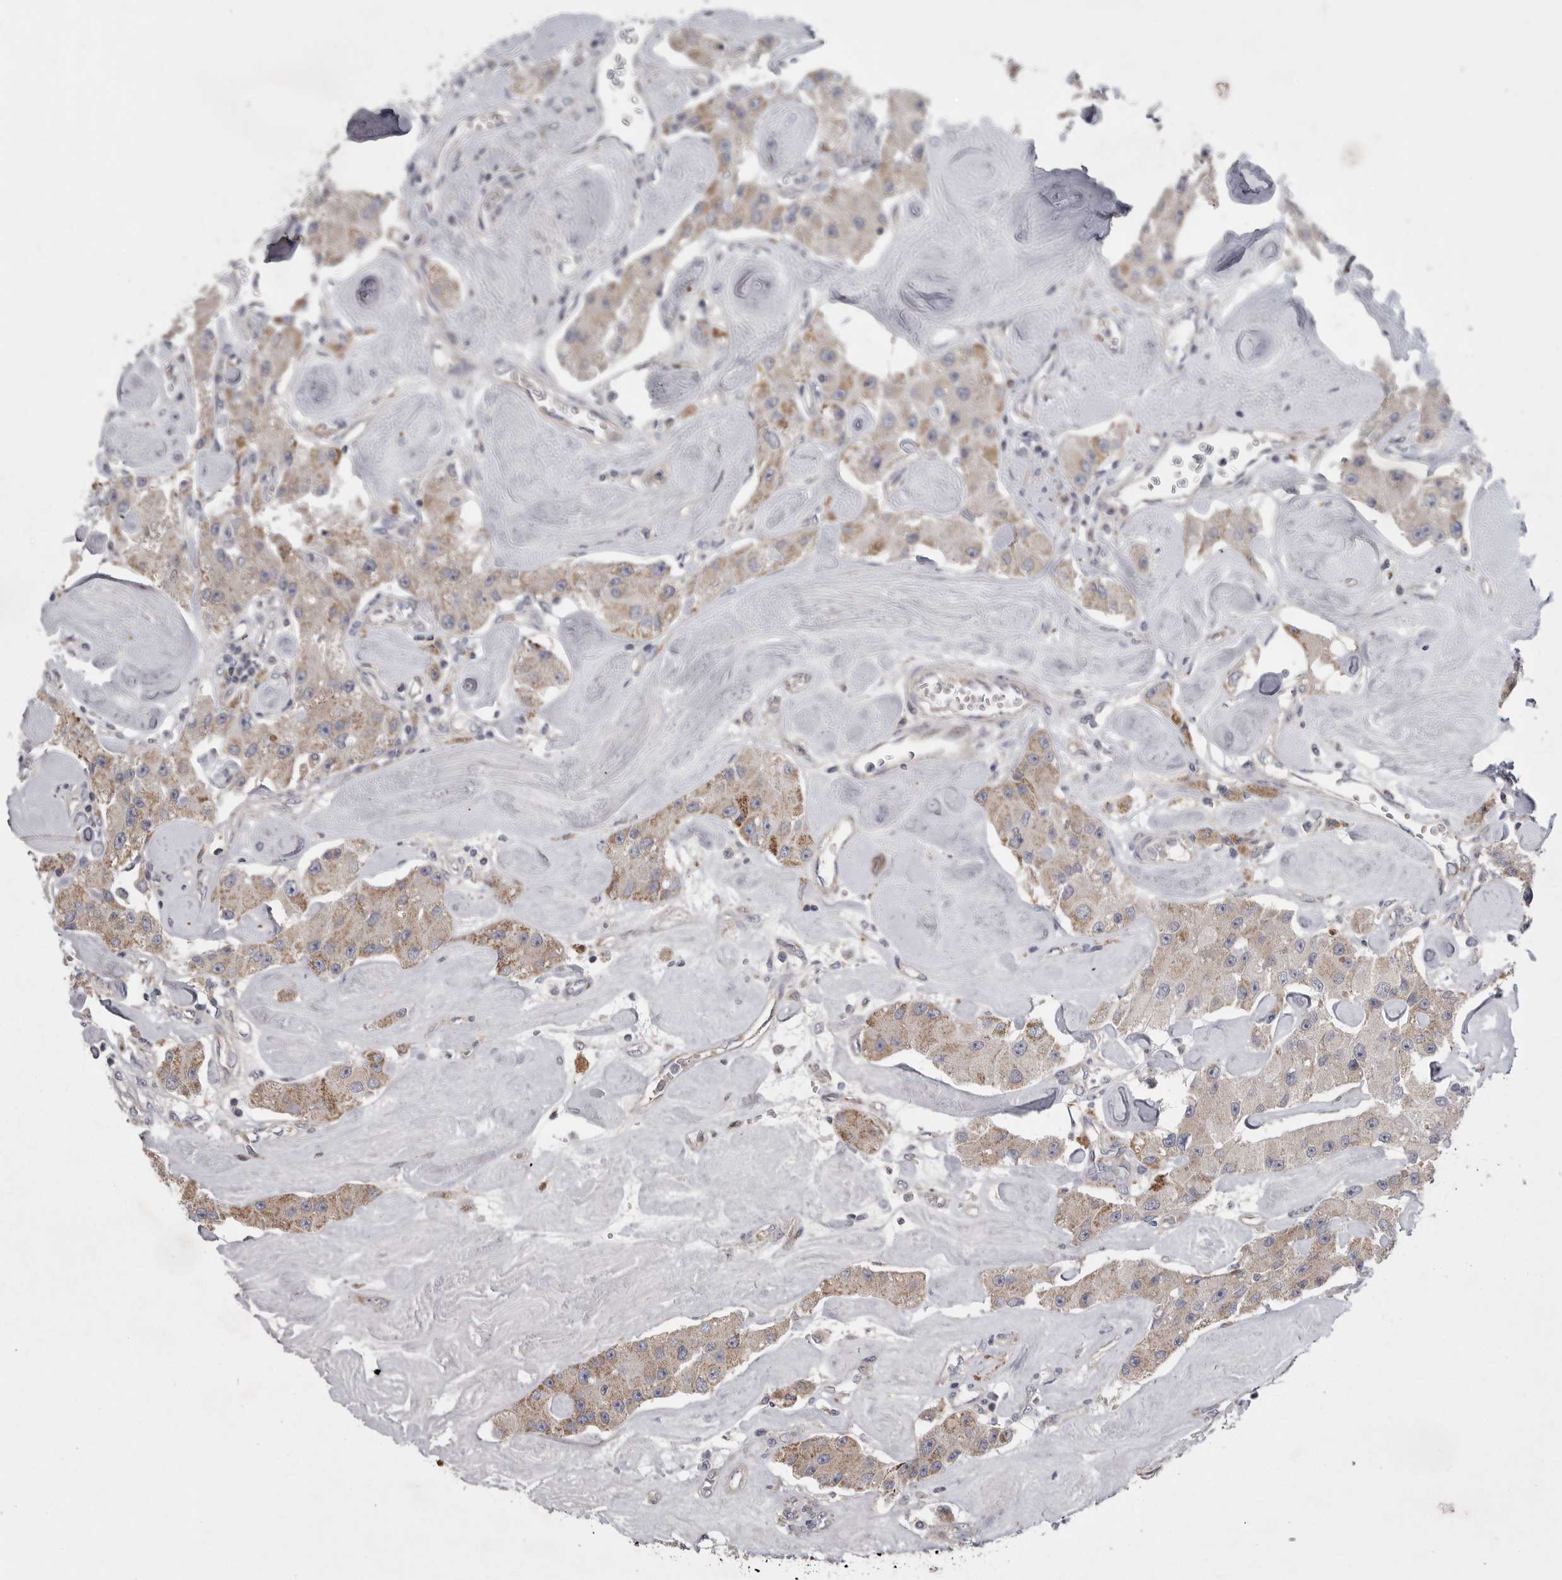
{"staining": {"intensity": "weak", "quantity": ">75%", "location": "cytoplasmic/membranous"}, "tissue": "carcinoid", "cell_type": "Tumor cells", "image_type": "cancer", "snomed": [{"axis": "morphology", "description": "Carcinoid, malignant, NOS"}, {"axis": "topography", "description": "Pancreas"}], "caption": "This is an image of immunohistochemistry (IHC) staining of carcinoid (malignant), which shows weak expression in the cytoplasmic/membranous of tumor cells.", "gene": "CRP", "patient": {"sex": "male", "age": 41}}